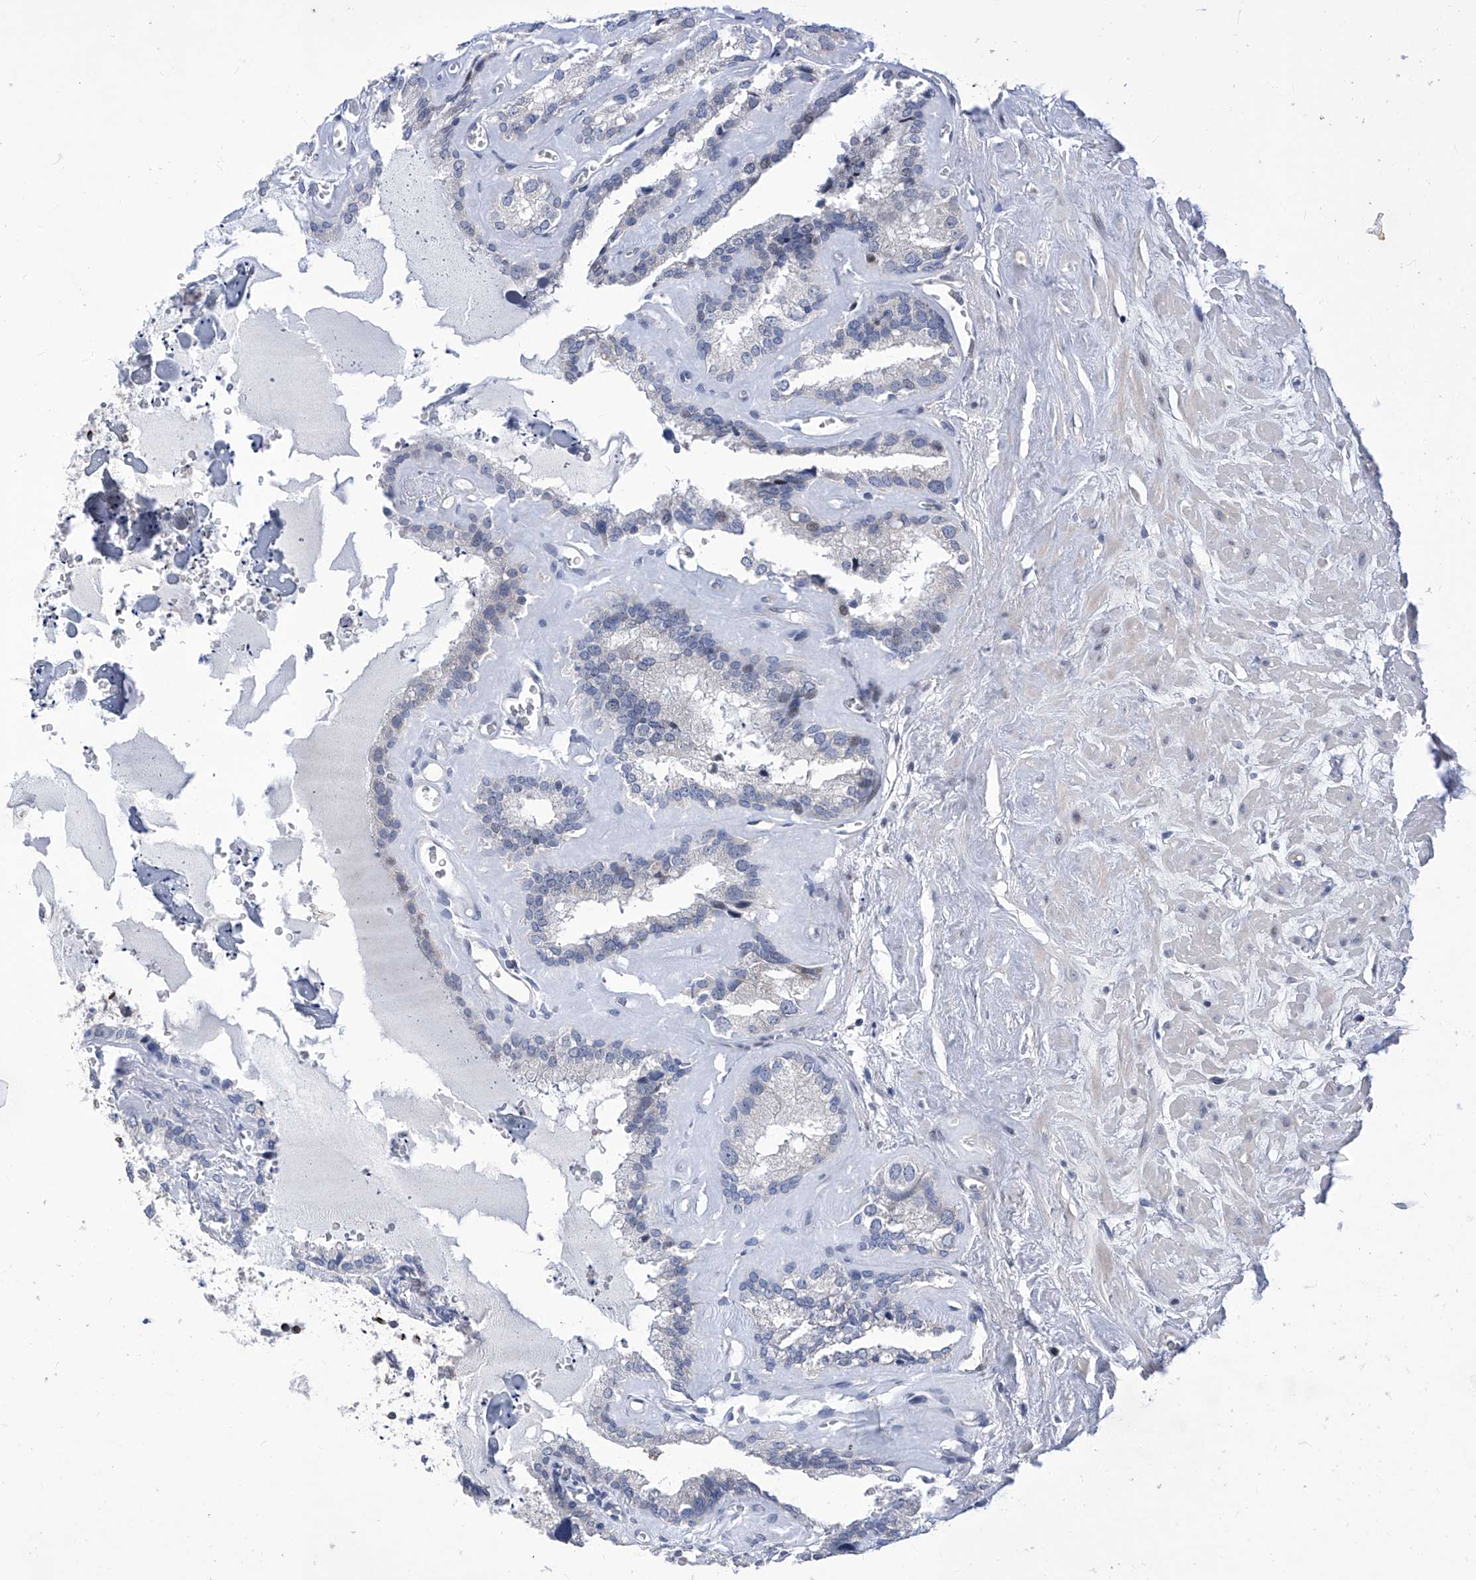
{"staining": {"intensity": "negative", "quantity": "none", "location": "none"}, "tissue": "seminal vesicle", "cell_type": "Glandular cells", "image_type": "normal", "snomed": [{"axis": "morphology", "description": "Normal tissue, NOS"}, {"axis": "topography", "description": "Prostate"}, {"axis": "topography", "description": "Seminal veicle"}], "caption": "Glandular cells show no significant positivity in benign seminal vesicle. The staining was performed using DAB to visualize the protein expression in brown, while the nuclei were stained in blue with hematoxylin (Magnification: 20x).", "gene": "NUFIP1", "patient": {"sex": "male", "age": 59}}